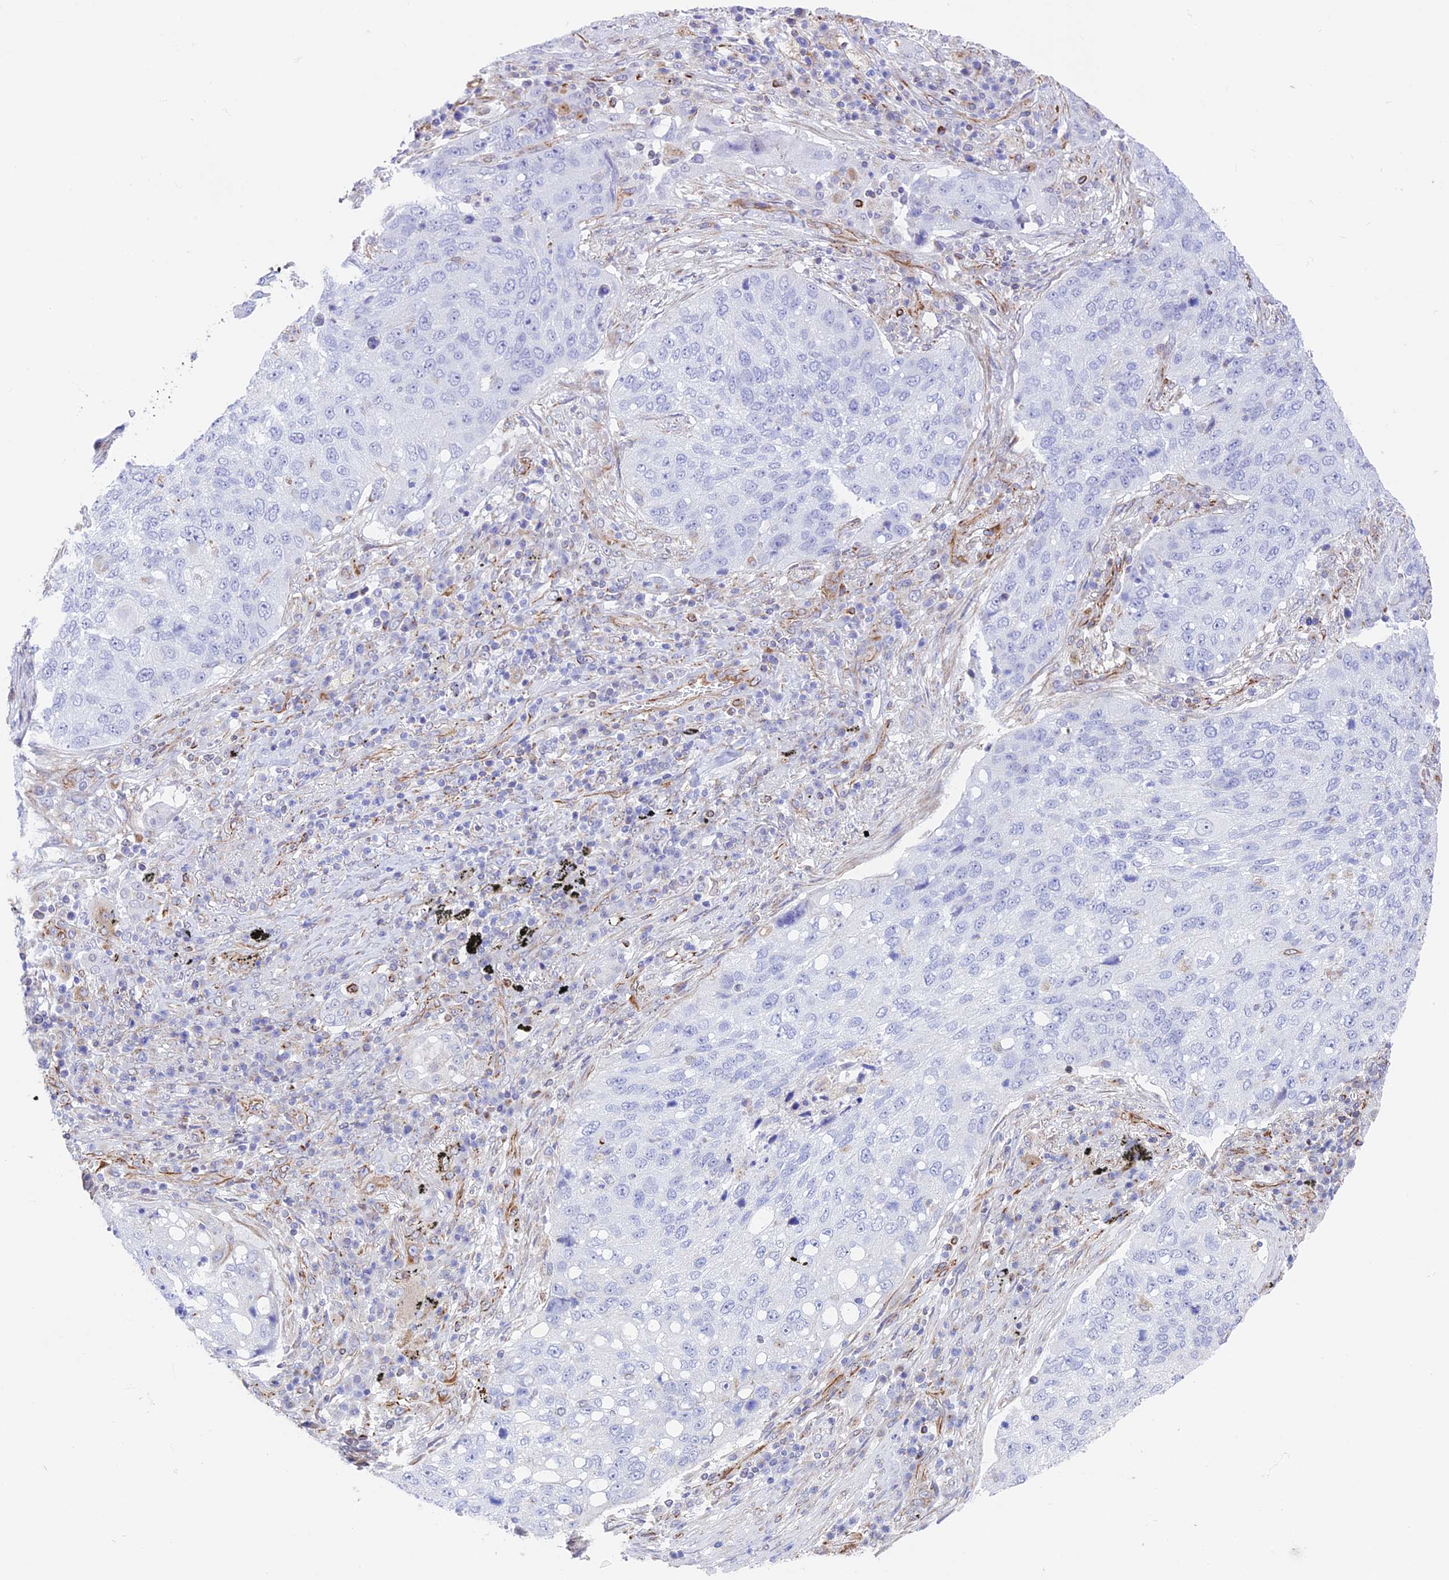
{"staining": {"intensity": "negative", "quantity": "none", "location": "none"}, "tissue": "lung cancer", "cell_type": "Tumor cells", "image_type": "cancer", "snomed": [{"axis": "morphology", "description": "Squamous cell carcinoma, NOS"}, {"axis": "topography", "description": "Lung"}], "caption": "Squamous cell carcinoma (lung) was stained to show a protein in brown. There is no significant positivity in tumor cells.", "gene": "ZNF652", "patient": {"sex": "female", "age": 63}}